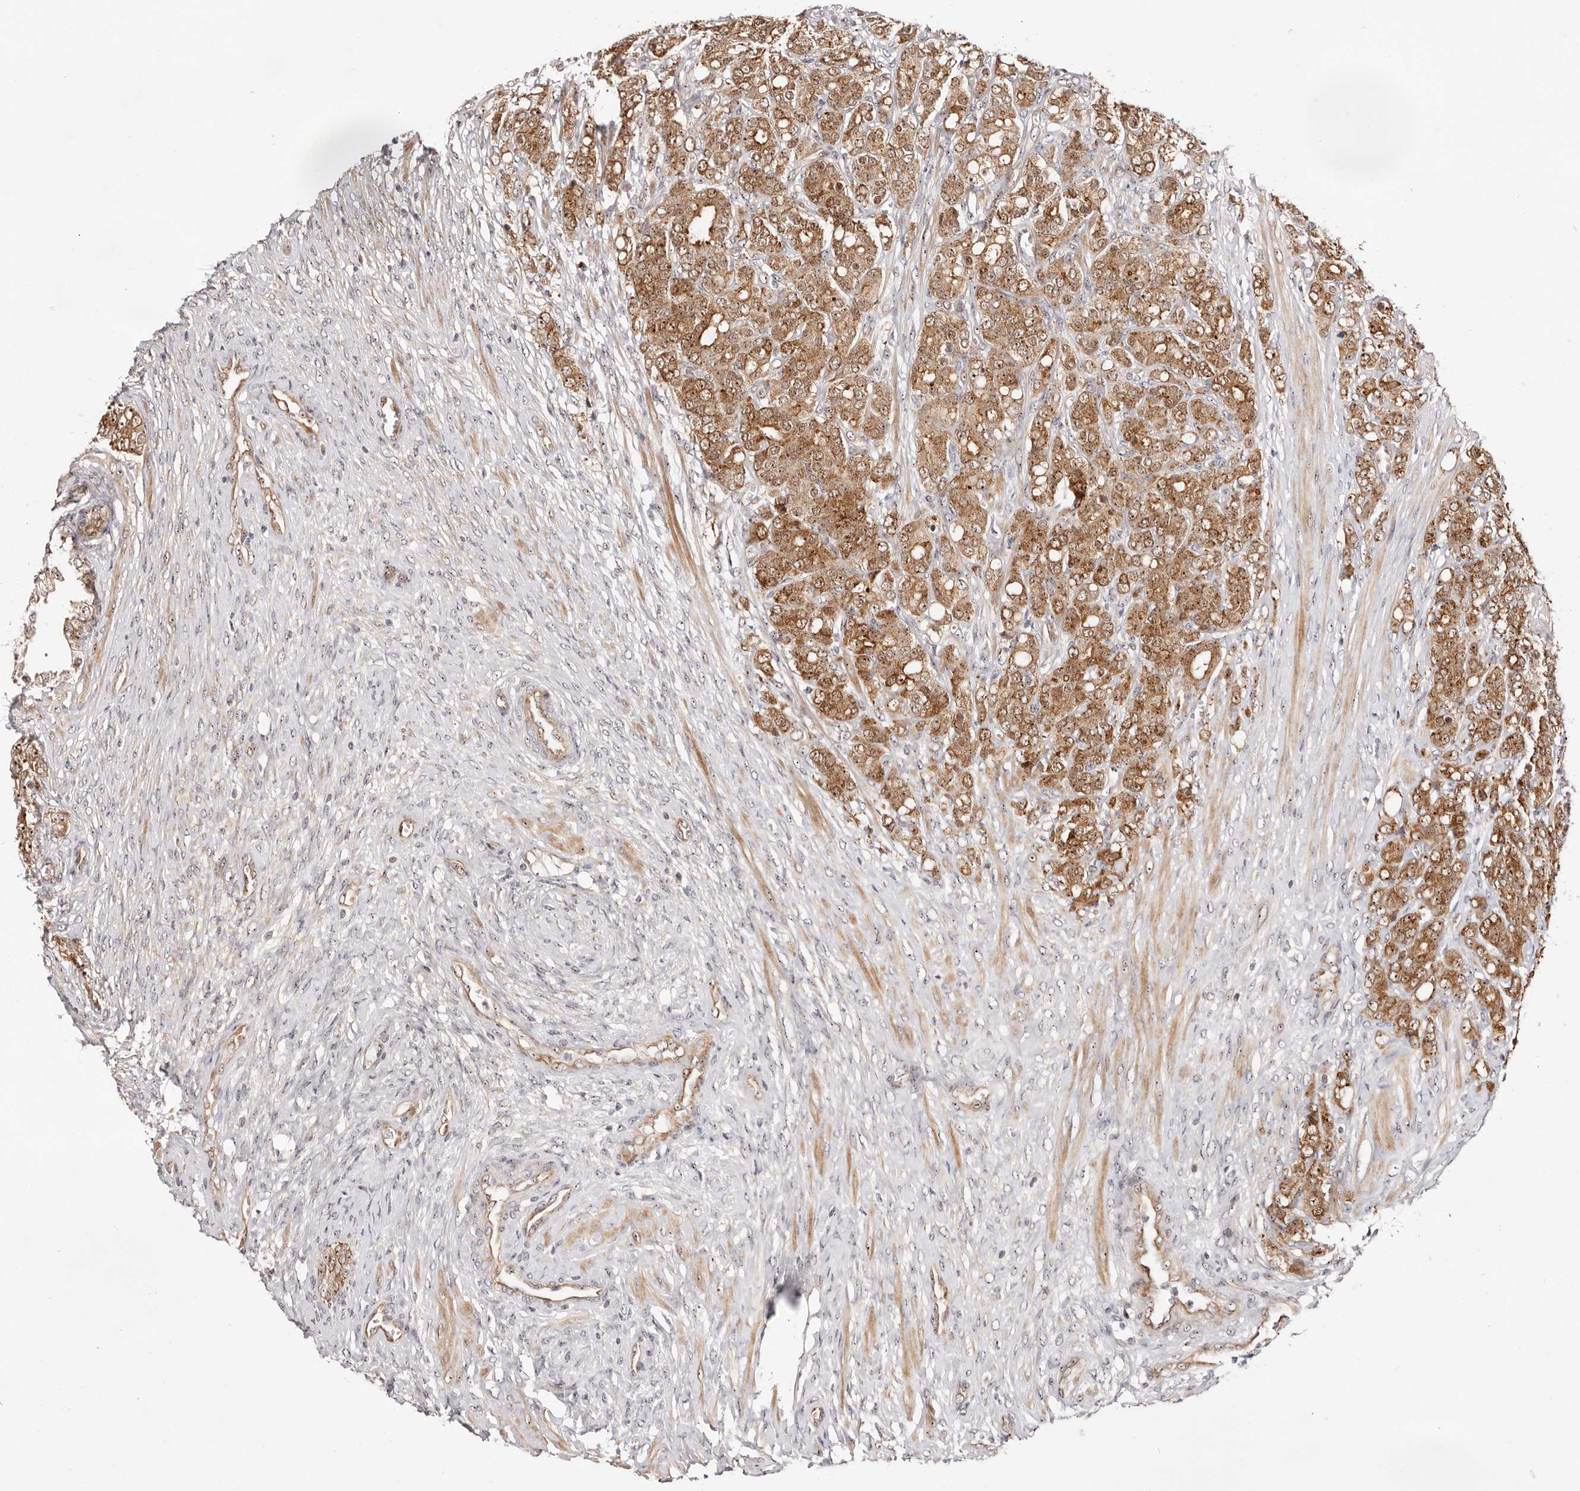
{"staining": {"intensity": "moderate", "quantity": "25%-75%", "location": "cytoplasmic/membranous,nuclear"}, "tissue": "prostate cancer", "cell_type": "Tumor cells", "image_type": "cancer", "snomed": [{"axis": "morphology", "description": "Adenocarcinoma, High grade"}, {"axis": "topography", "description": "Prostate"}], "caption": "Immunohistochemistry (IHC) staining of prostate high-grade adenocarcinoma, which shows medium levels of moderate cytoplasmic/membranous and nuclear expression in approximately 25%-75% of tumor cells indicating moderate cytoplasmic/membranous and nuclear protein staining. The staining was performed using DAB (3,3'-diaminobenzidine) (brown) for protein detection and nuclei were counterstained in hematoxylin (blue).", "gene": "ODF2L", "patient": {"sex": "male", "age": 62}}